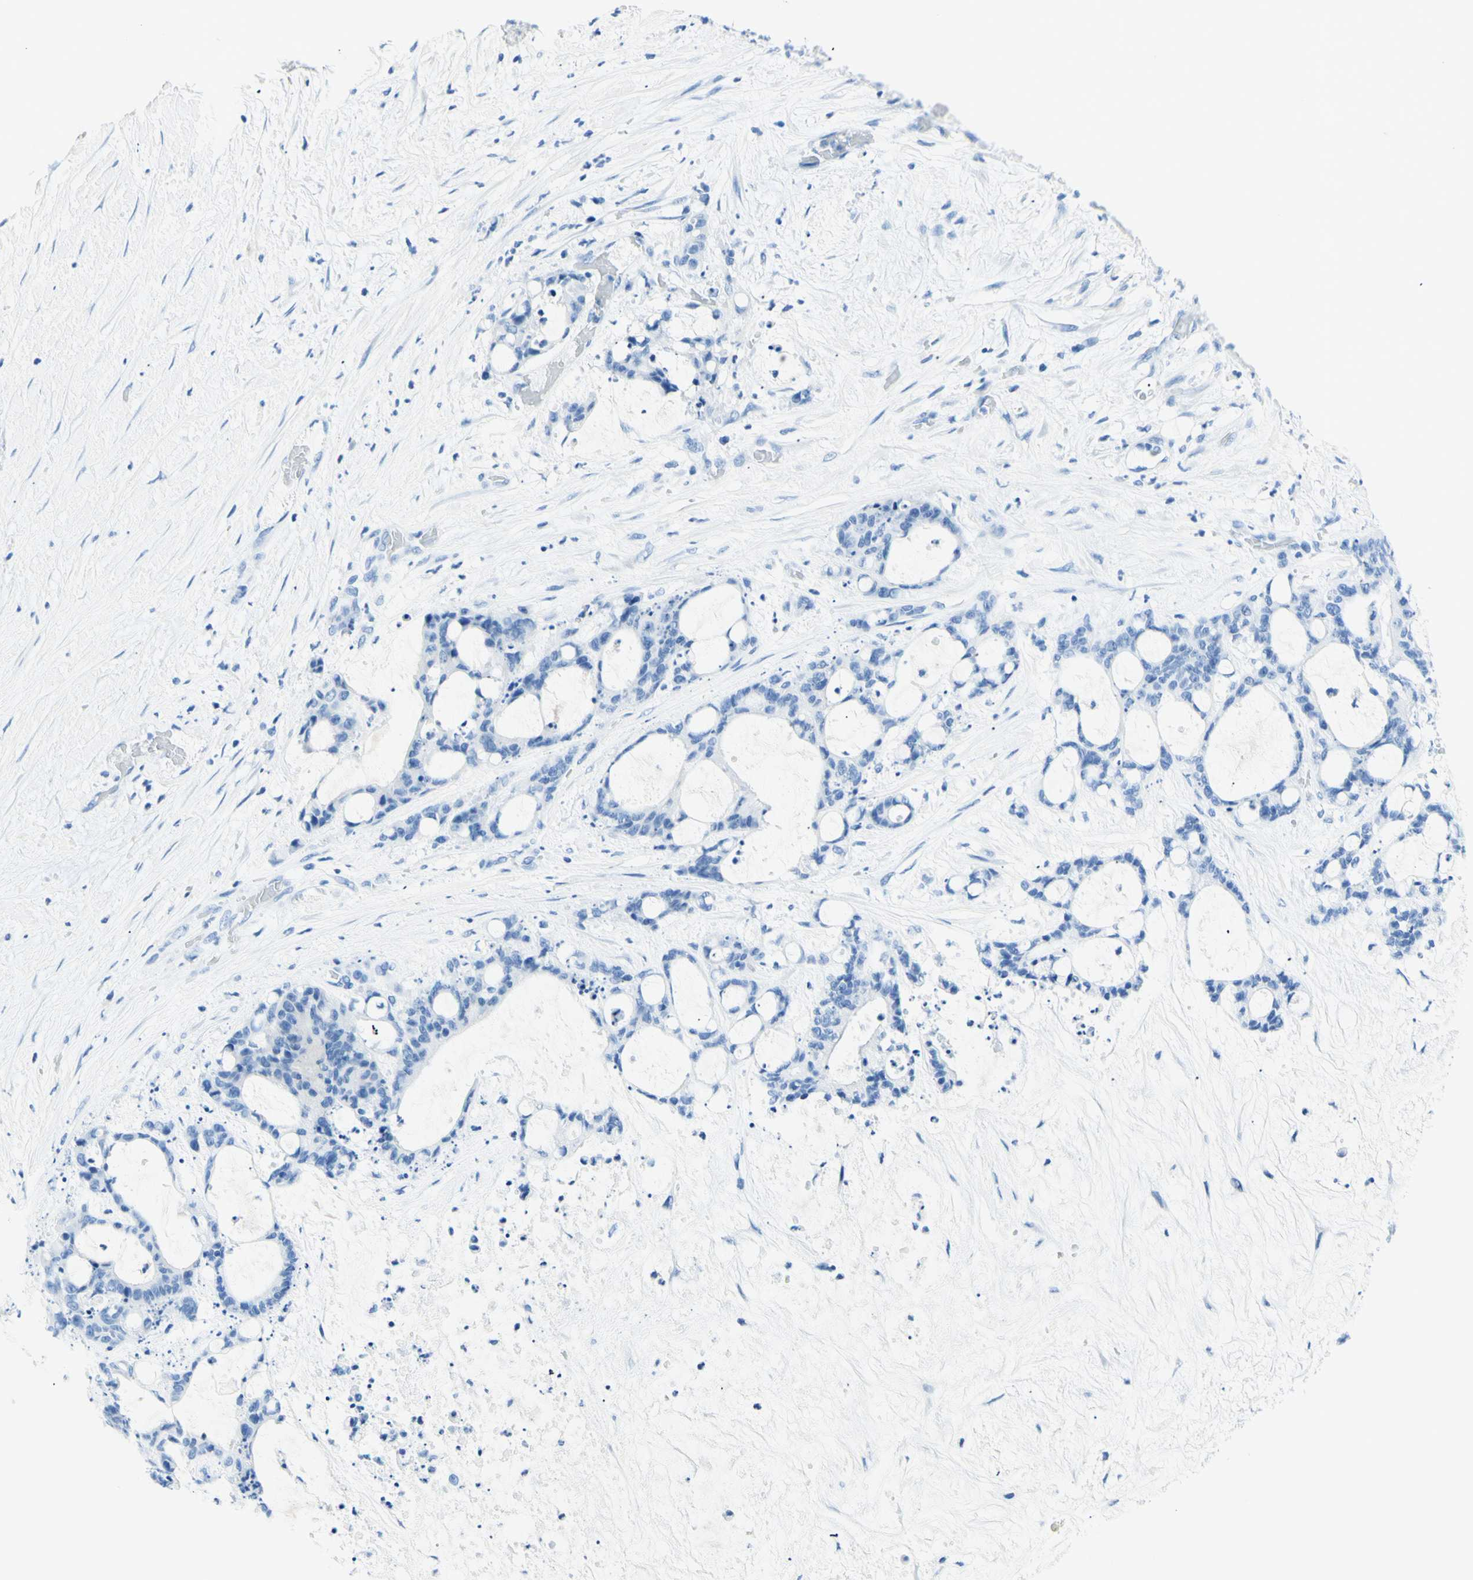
{"staining": {"intensity": "negative", "quantity": "none", "location": "none"}, "tissue": "liver cancer", "cell_type": "Tumor cells", "image_type": "cancer", "snomed": [{"axis": "morphology", "description": "Cholangiocarcinoma"}, {"axis": "topography", "description": "Liver"}], "caption": "IHC image of neoplastic tissue: cholangiocarcinoma (liver) stained with DAB (3,3'-diaminobenzidine) displays no significant protein expression in tumor cells.", "gene": "MYH2", "patient": {"sex": "female", "age": 73}}